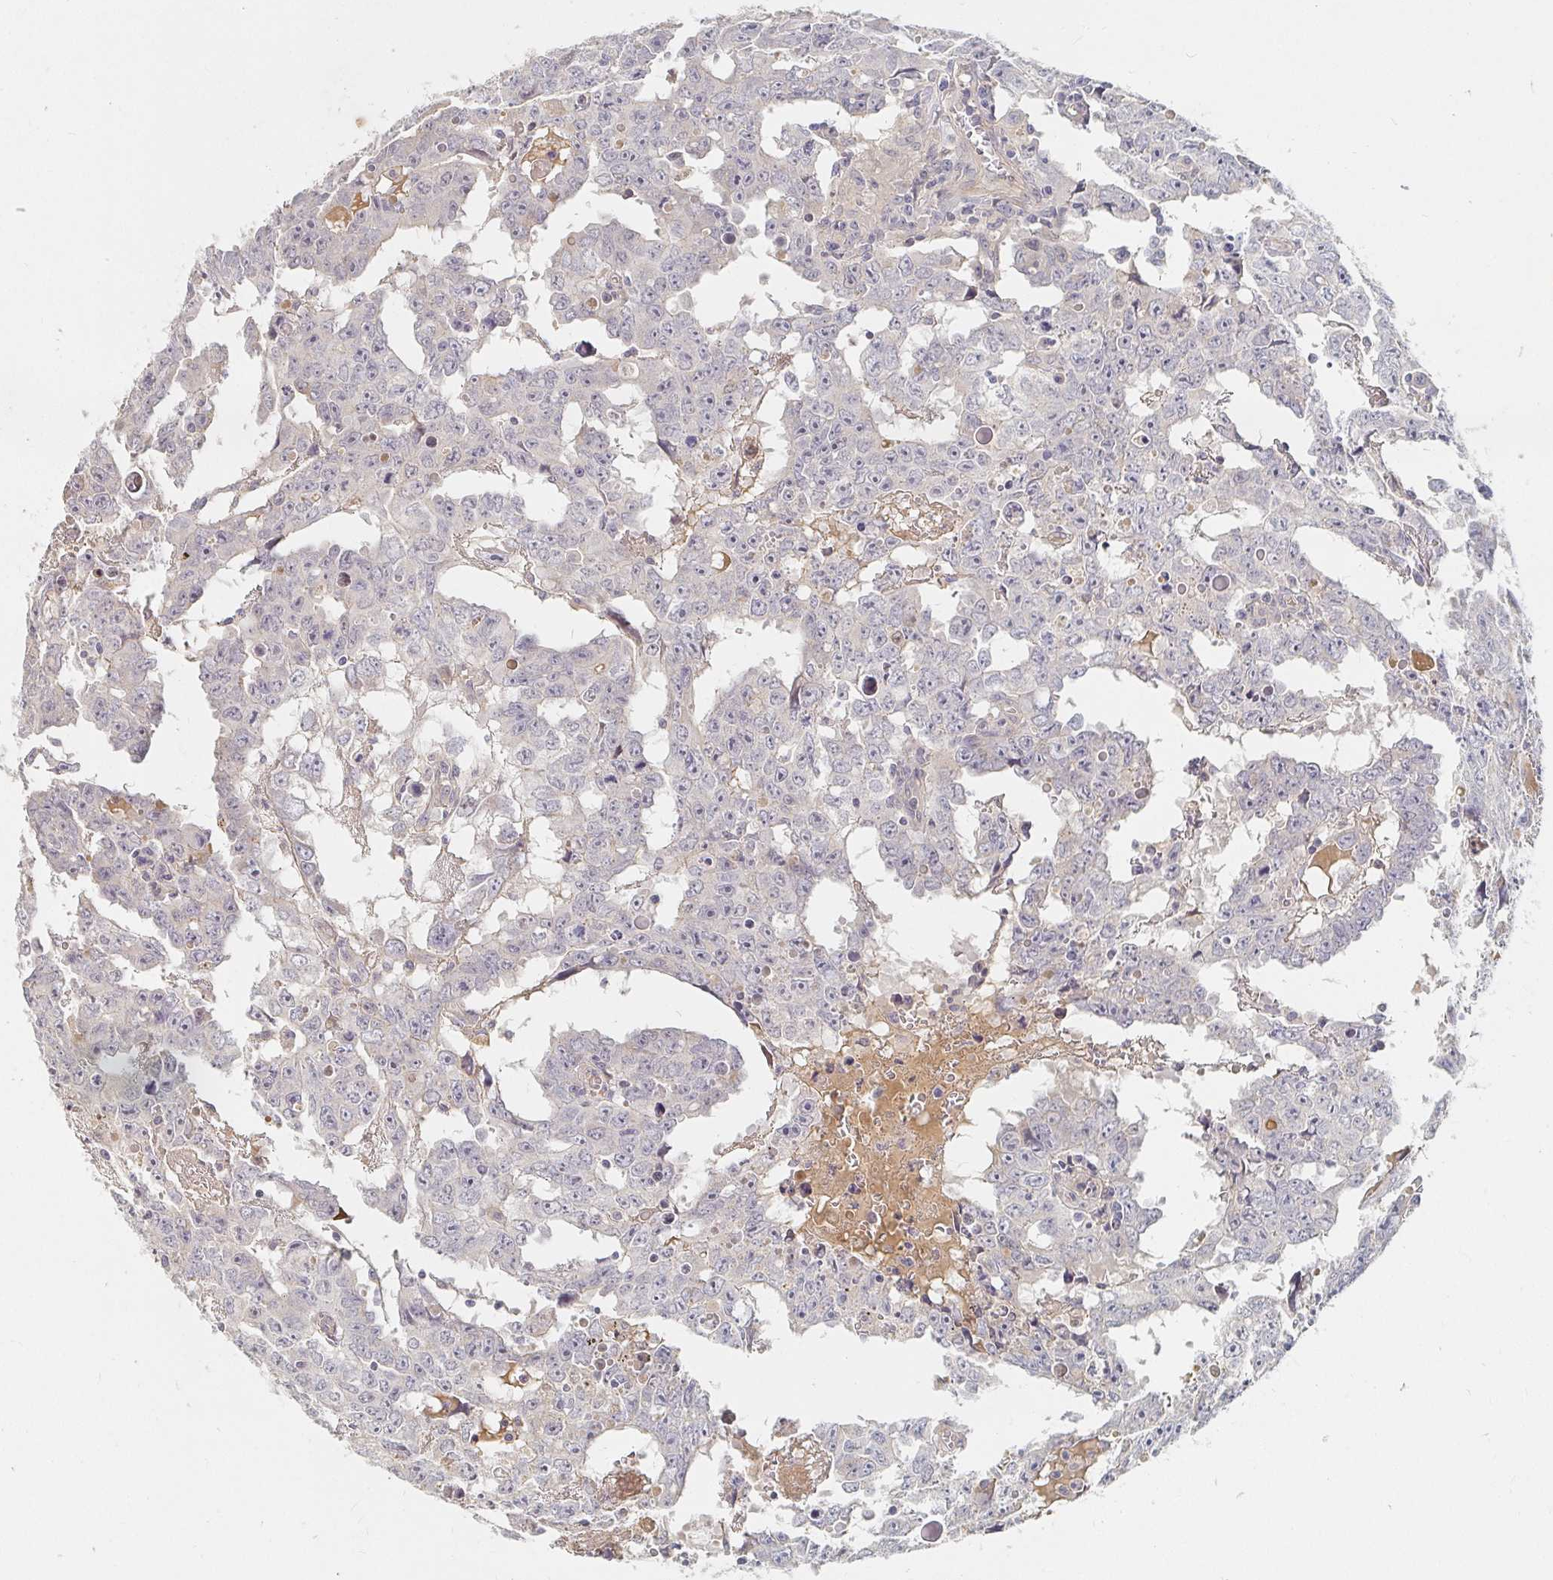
{"staining": {"intensity": "negative", "quantity": "none", "location": "none"}, "tissue": "testis cancer", "cell_type": "Tumor cells", "image_type": "cancer", "snomed": [{"axis": "morphology", "description": "Carcinoma, Embryonal, NOS"}, {"axis": "topography", "description": "Testis"}], "caption": "High magnification brightfield microscopy of testis cancer (embryonal carcinoma) stained with DAB (3,3'-diaminobenzidine) (brown) and counterstained with hematoxylin (blue): tumor cells show no significant staining.", "gene": "NME9", "patient": {"sex": "male", "age": 22}}